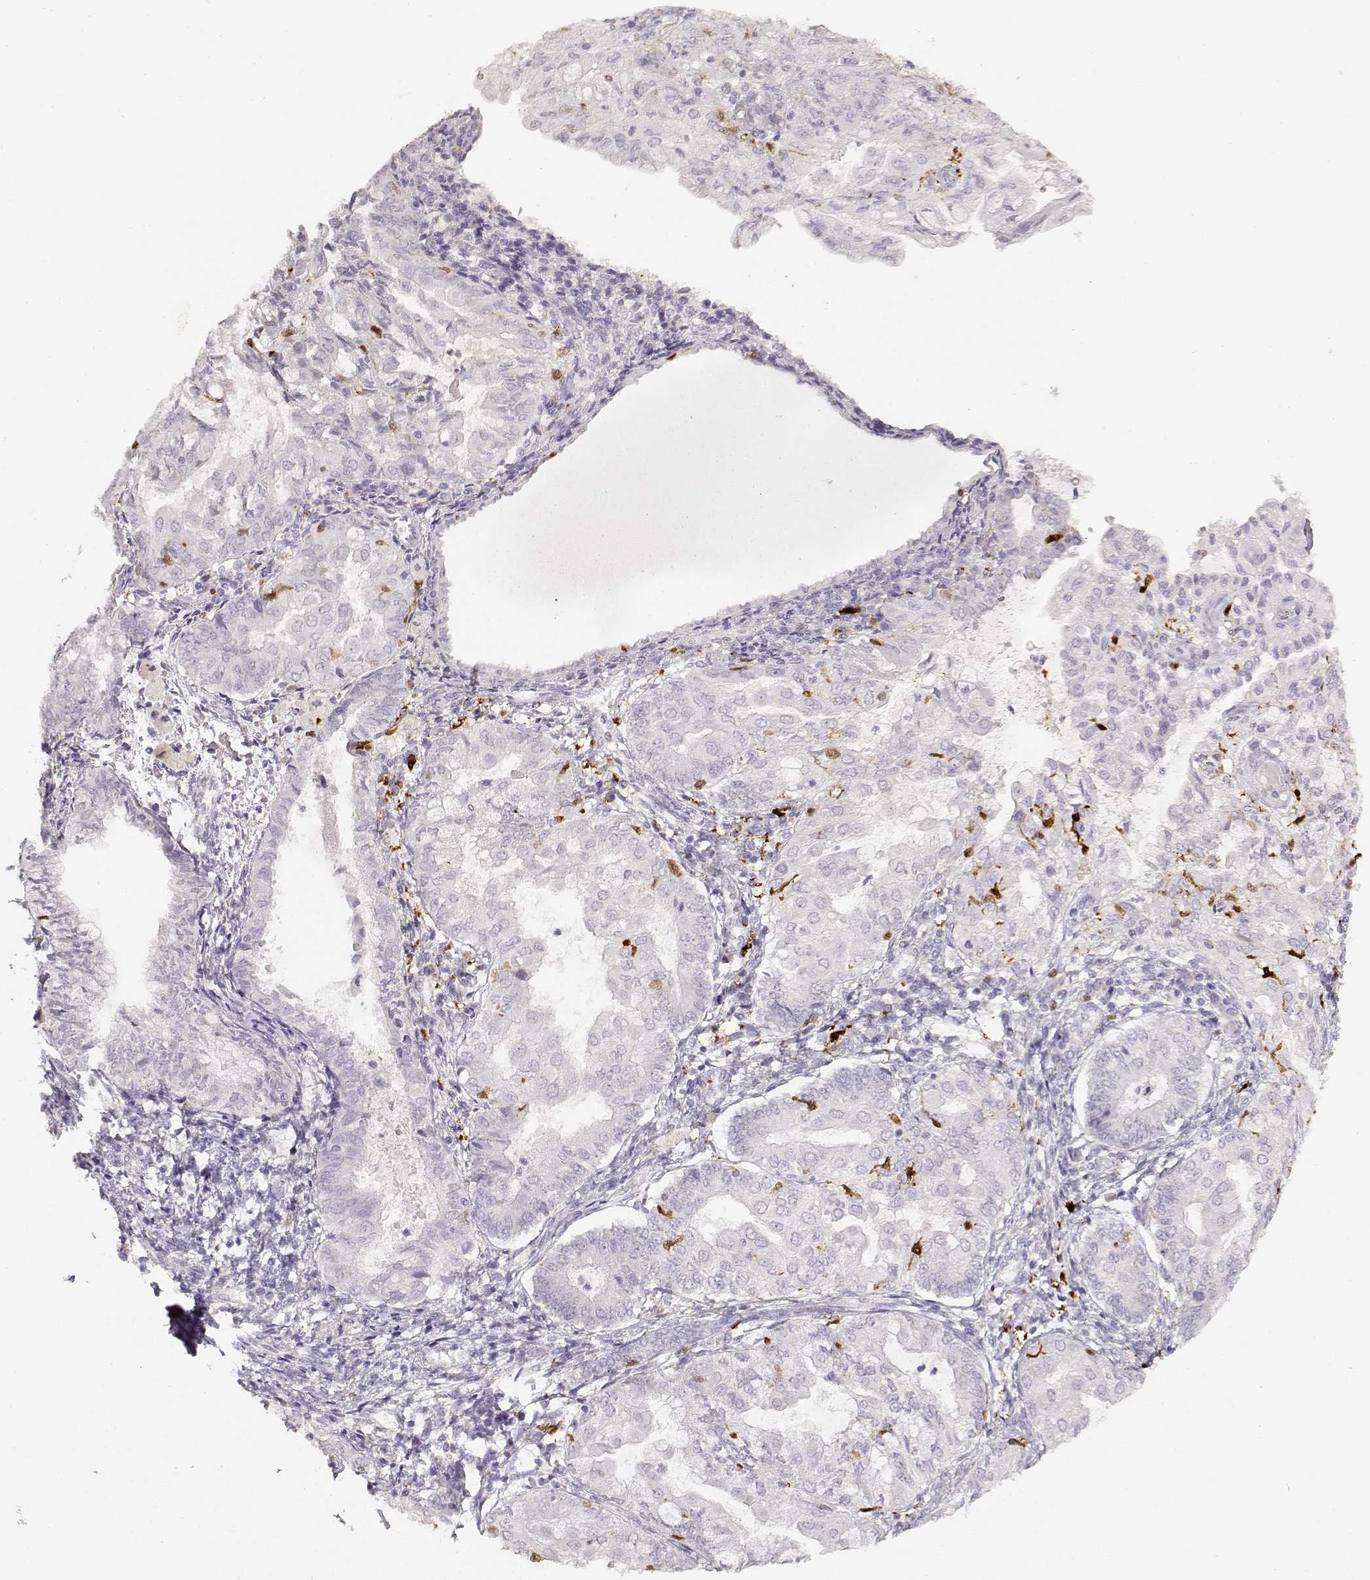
{"staining": {"intensity": "negative", "quantity": "none", "location": "none"}, "tissue": "endometrial cancer", "cell_type": "Tumor cells", "image_type": "cancer", "snomed": [{"axis": "morphology", "description": "Adenocarcinoma, NOS"}, {"axis": "topography", "description": "Endometrium"}], "caption": "Photomicrograph shows no significant protein positivity in tumor cells of adenocarcinoma (endometrial).", "gene": "S100B", "patient": {"sex": "female", "age": 68}}